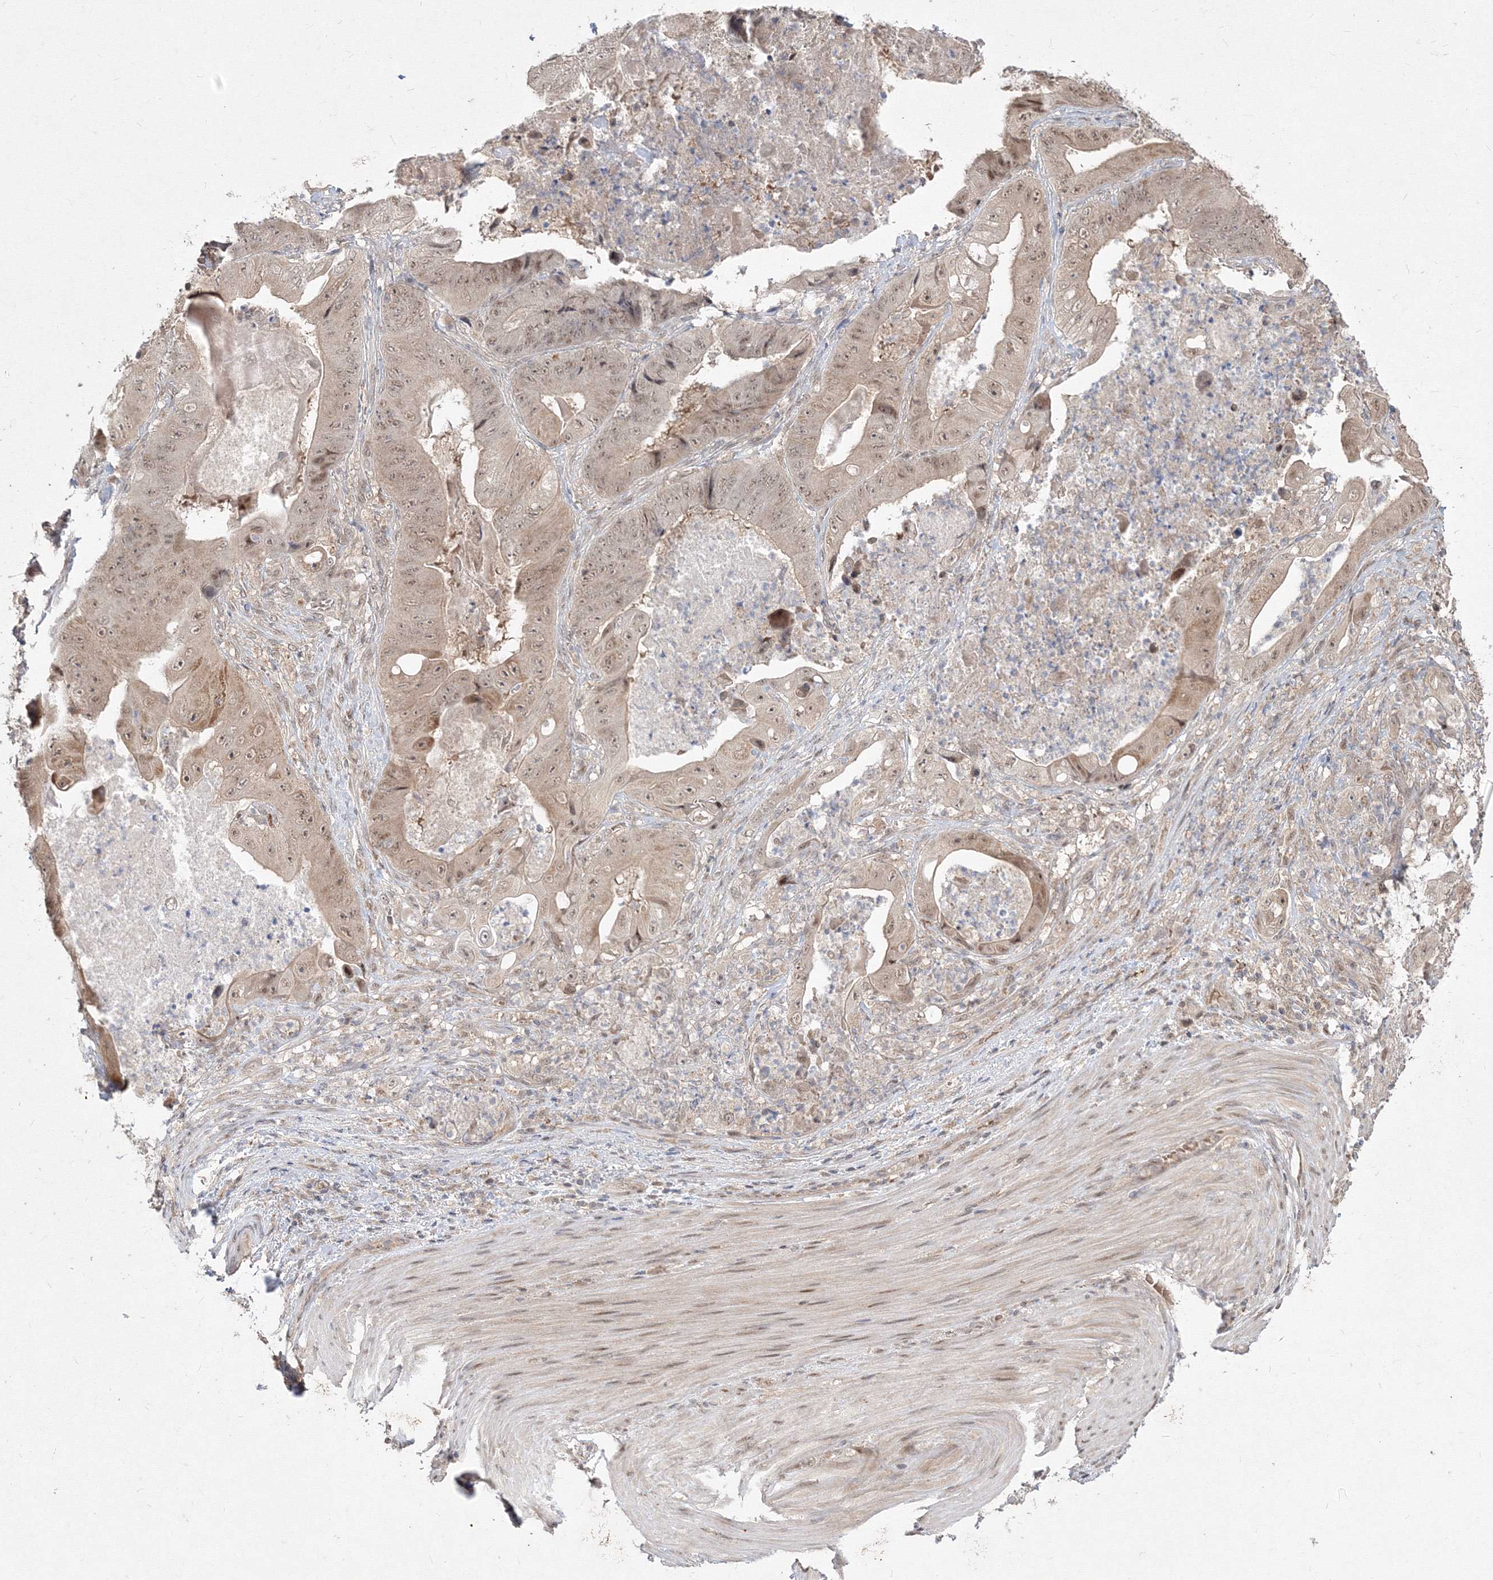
{"staining": {"intensity": "weak", "quantity": ">75%", "location": "cytoplasmic/membranous,nuclear"}, "tissue": "stomach cancer", "cell_type": "Tumor cells", "image_type": "cancer", "snomed": [{"axis": "morphology", "description": "Adenocarcinoma, NOS"}, {"axis": "topography", "description": "Stomach"}], "caption": "DAB (3,3'-diaminobenzidine) immunohistochemical staining of stomach cancer (adenocarcinoma) shows weak cytoplasmic/membranous and nuclear protein staining in about >75% of tumor cells.", "gene": "COPS4", "patient": {"sex": "female", "age": 73}}